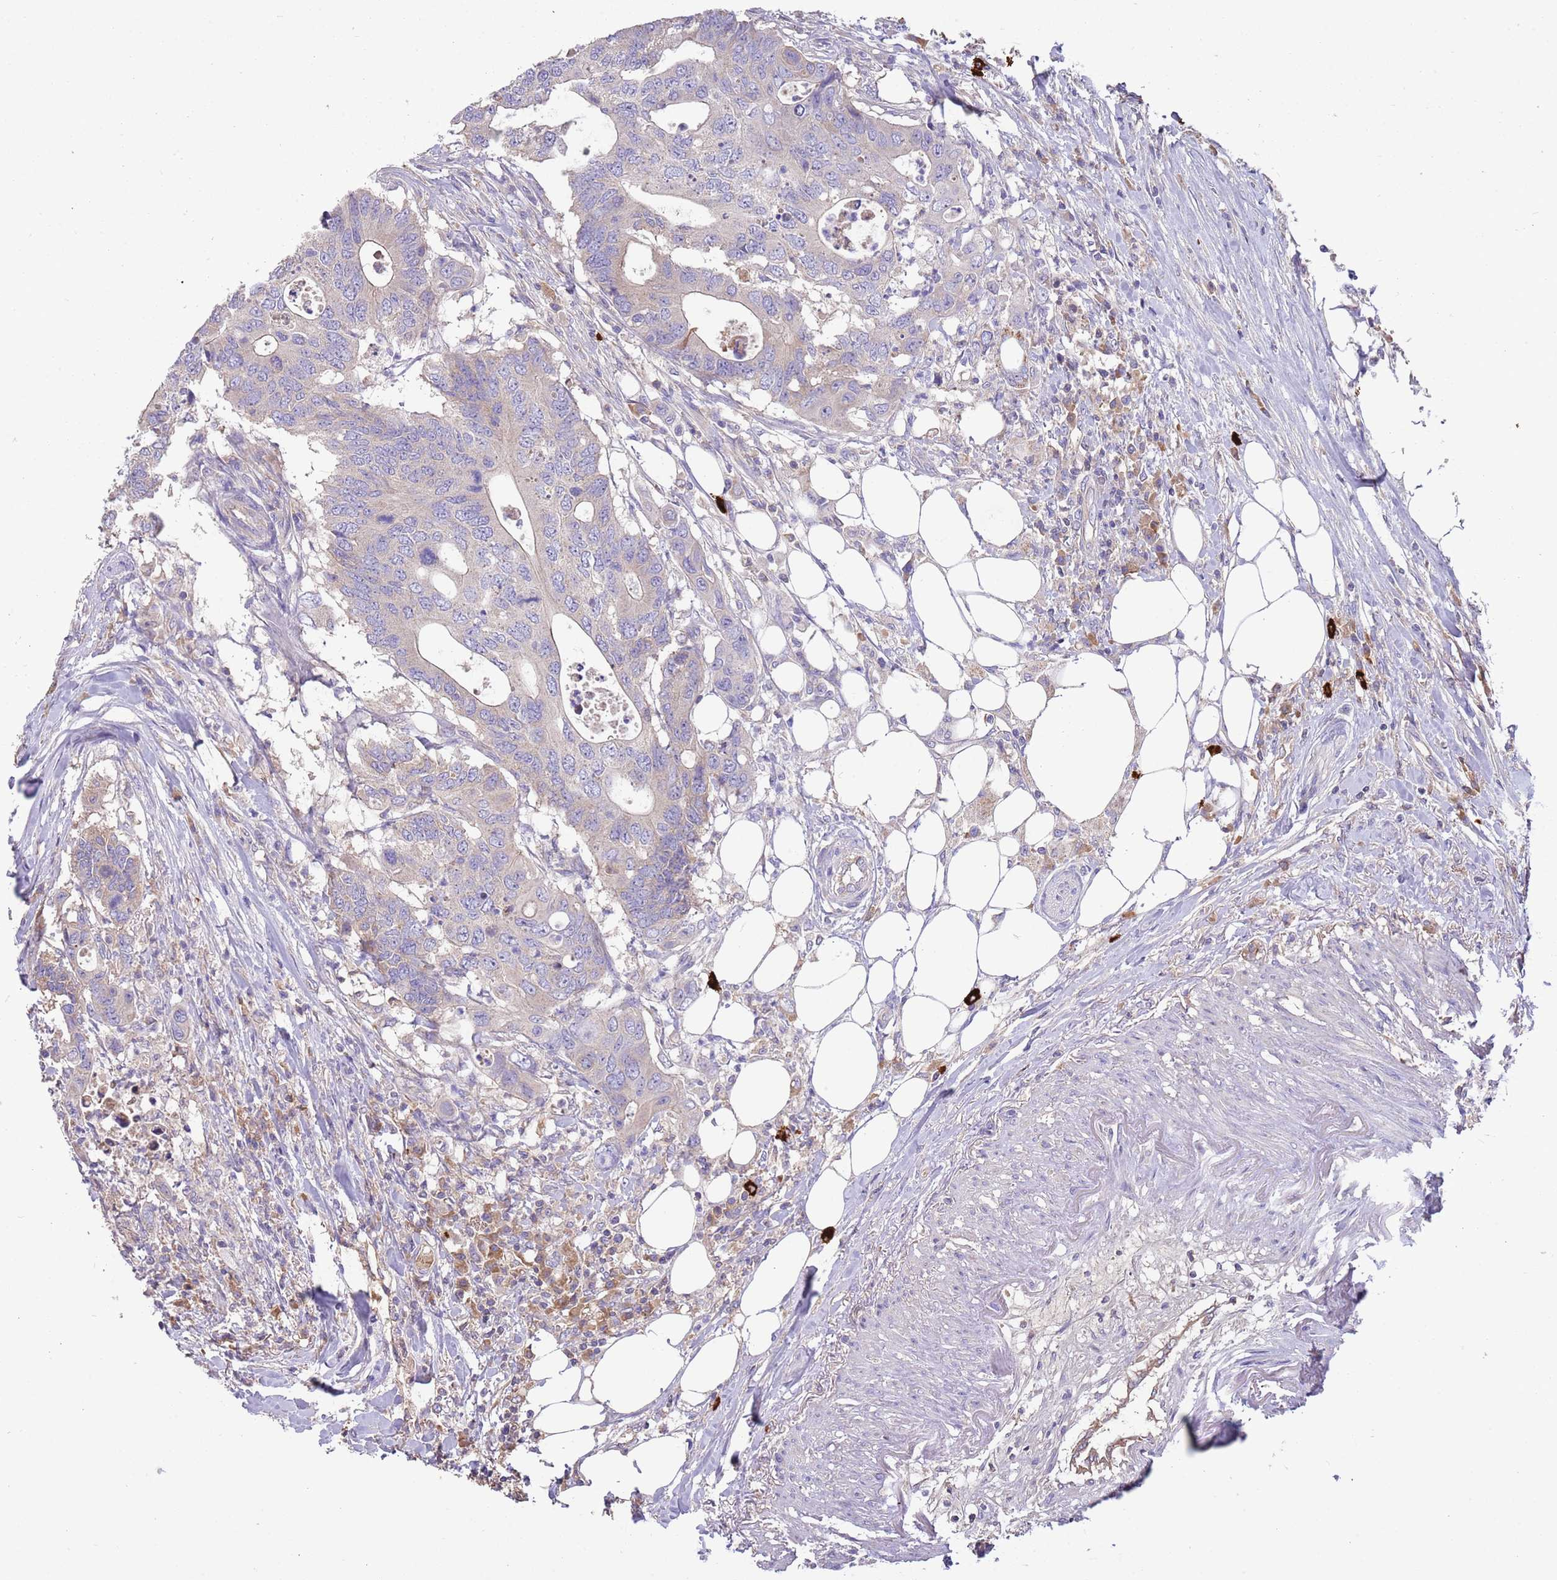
{"staining": {"intensity": "negative", "quantity": "none", "location": "none"}, "tissue": "colorectal cancer", "cell_type": "Tumor cells", "image_type": "cancer", "snomed": [{"axis": "morphology", "description": "Adenocarcinoma, NOS"}, {"axis": "topography", "description": "Colon"}], "caption": "DAB immunohistochemical staining of human colorectal cancer displays no significant expression in tumor cells.", "gene": "TRMO", "patient": {"sex": "male", "age": 71}}